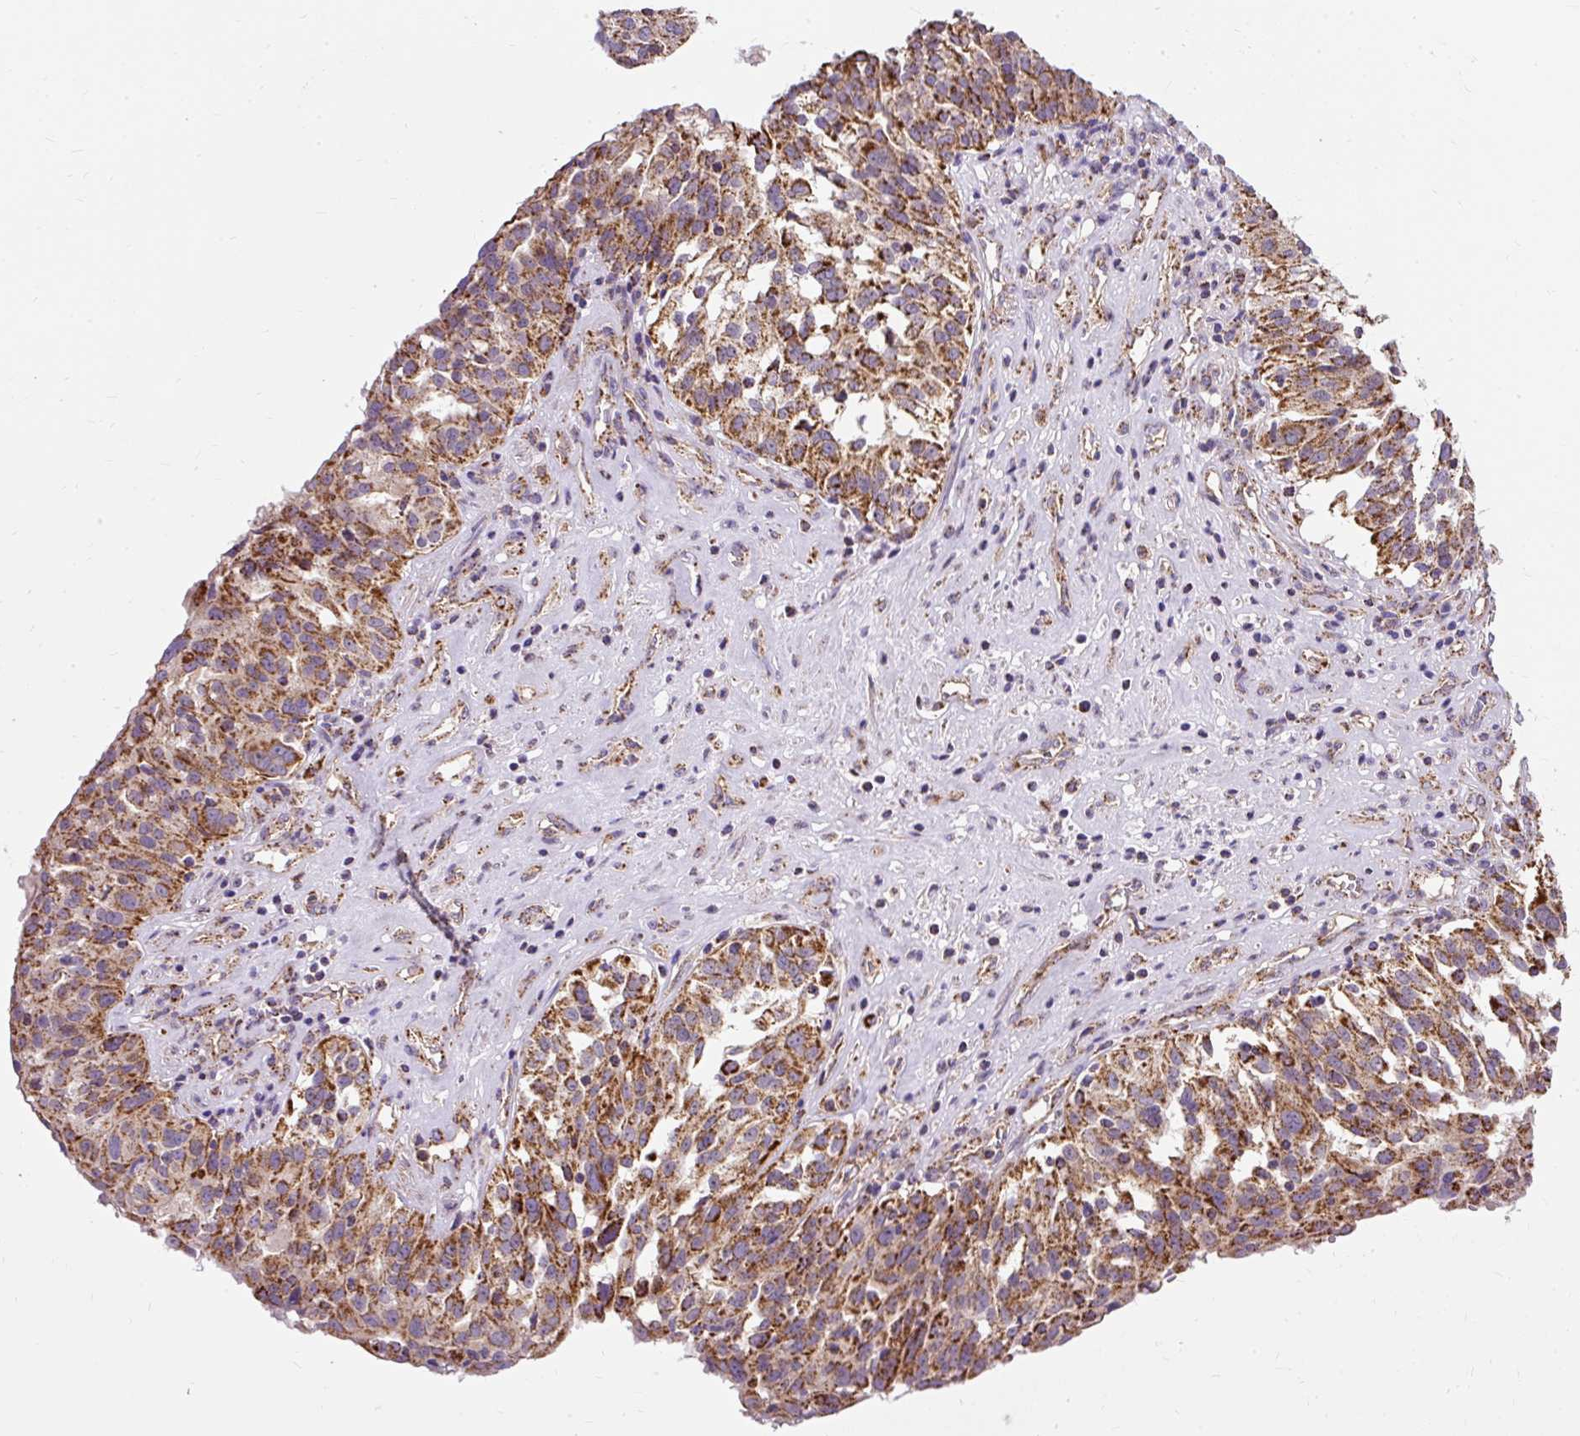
{"staining": {"intensity": "strong", "quantity": ">75%", "location": "cytoplasmic/membranous"}, "tissue": "ovarian cancer", "cell_type": "Tumor cells", "image_type": "cancer", "snomed": [{"axis": "morphology", "description": "Cystadenocarcinoma, serous, NOS"}, {"axis": "topography", "description": "Ovary"}], "caption": "About >75% of tumor cells in human serous cystadenocarcinoma (ovarian) reveal strong cytoplasmic/membranous protein expression as visualized by brown immunohistochemical staining.", "gene": "CEP290", "patient": {"sex": "female", "age": 59}}